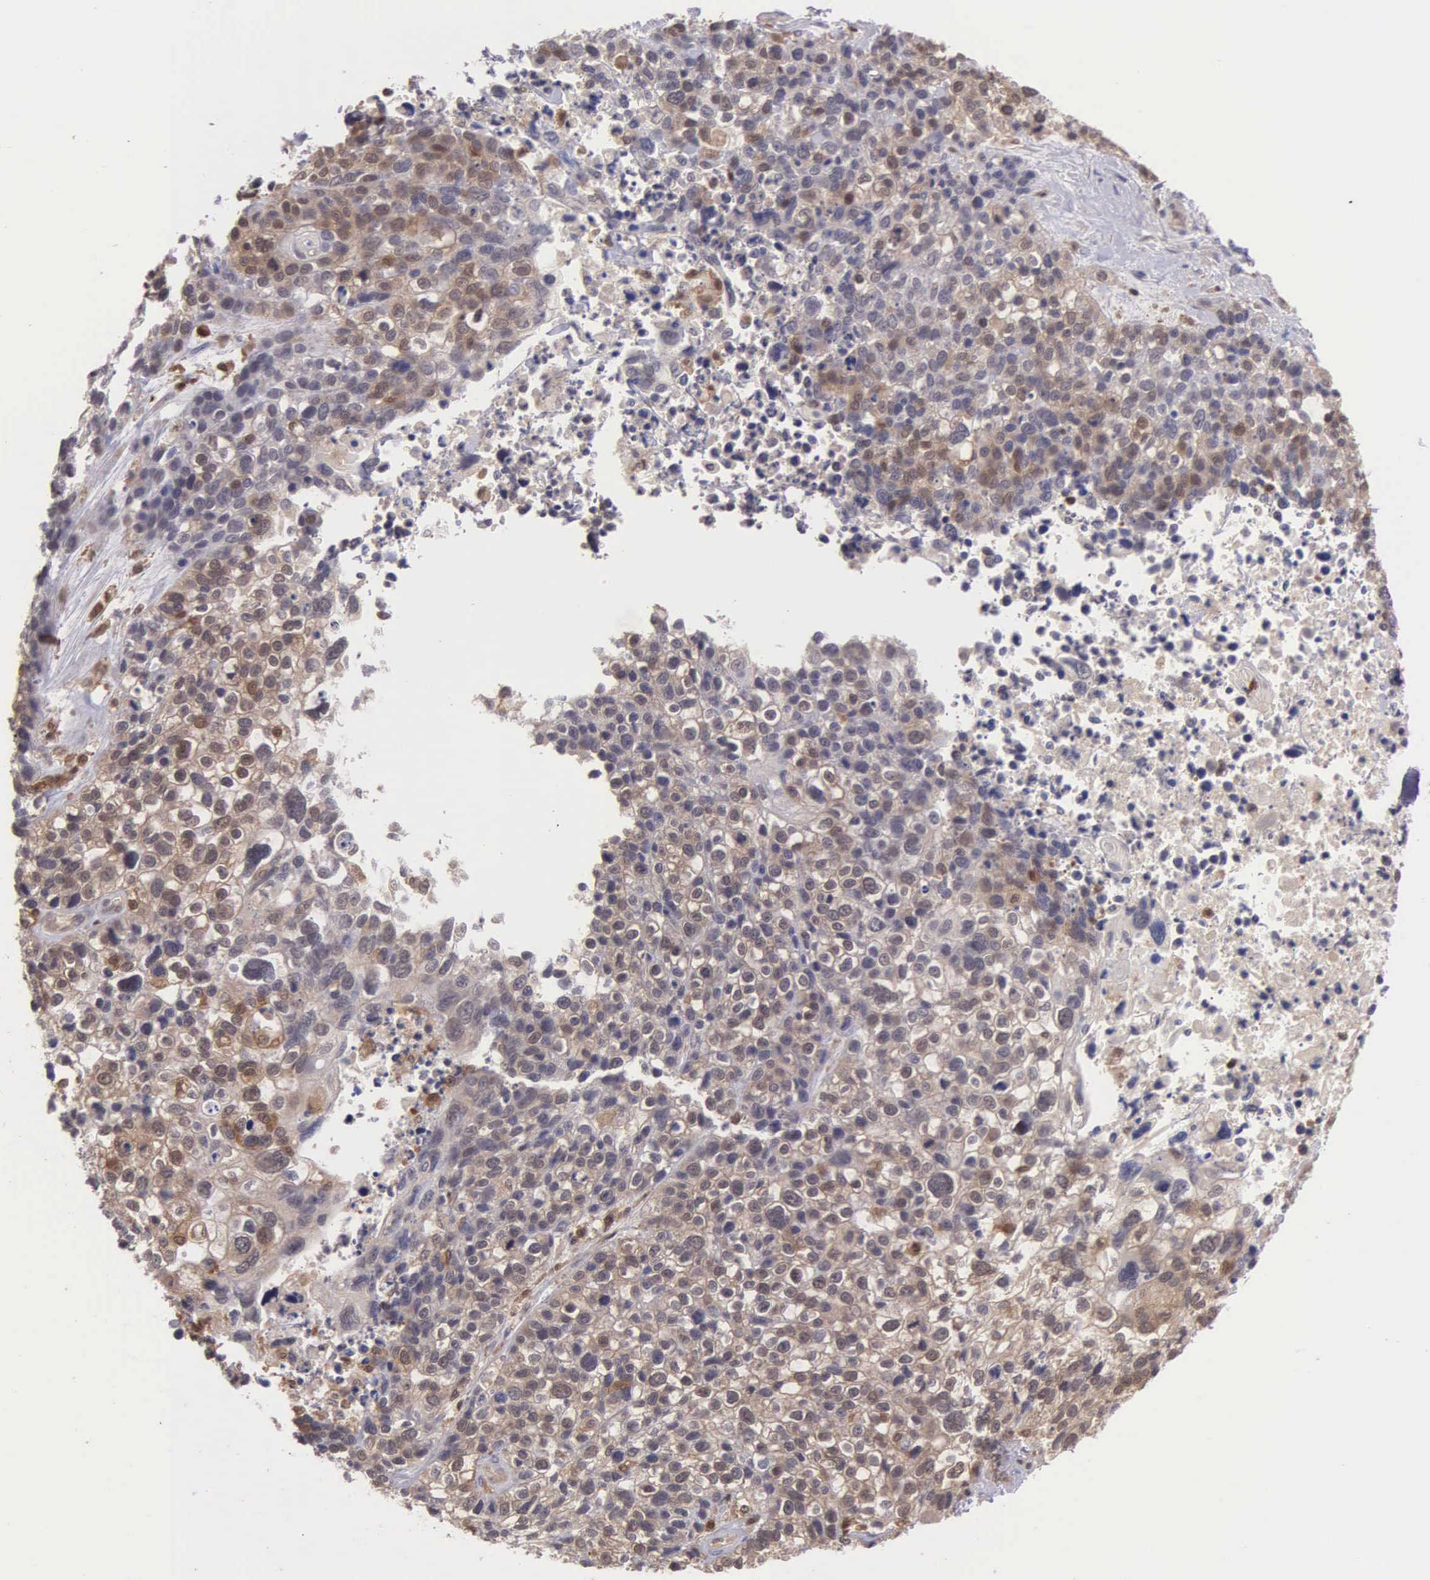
{"staining": {"intensity": "moderate", "quantity": ">75%", "location": "cytoplasmic/membranous"}, "tissue": "lung cancer", "cell_type": "Tumor cells", "image_type": "cancer", "snomed": [{"axis": "morphology", "description": "Squamous cell carcinoma, NOS"}, {"axis": "topography", "description": "Lymph node"}, {"axis": "topography", "description": "Lung"}], "caption": "Protein expression analysis of lung cancer (squamous cell carcinoma) demonstrates moderate cytoplasmic/membranous expression in approximately >75% of tumor cells.", "gene": "BID", "patient": {"sex": "male", "age": 74}}